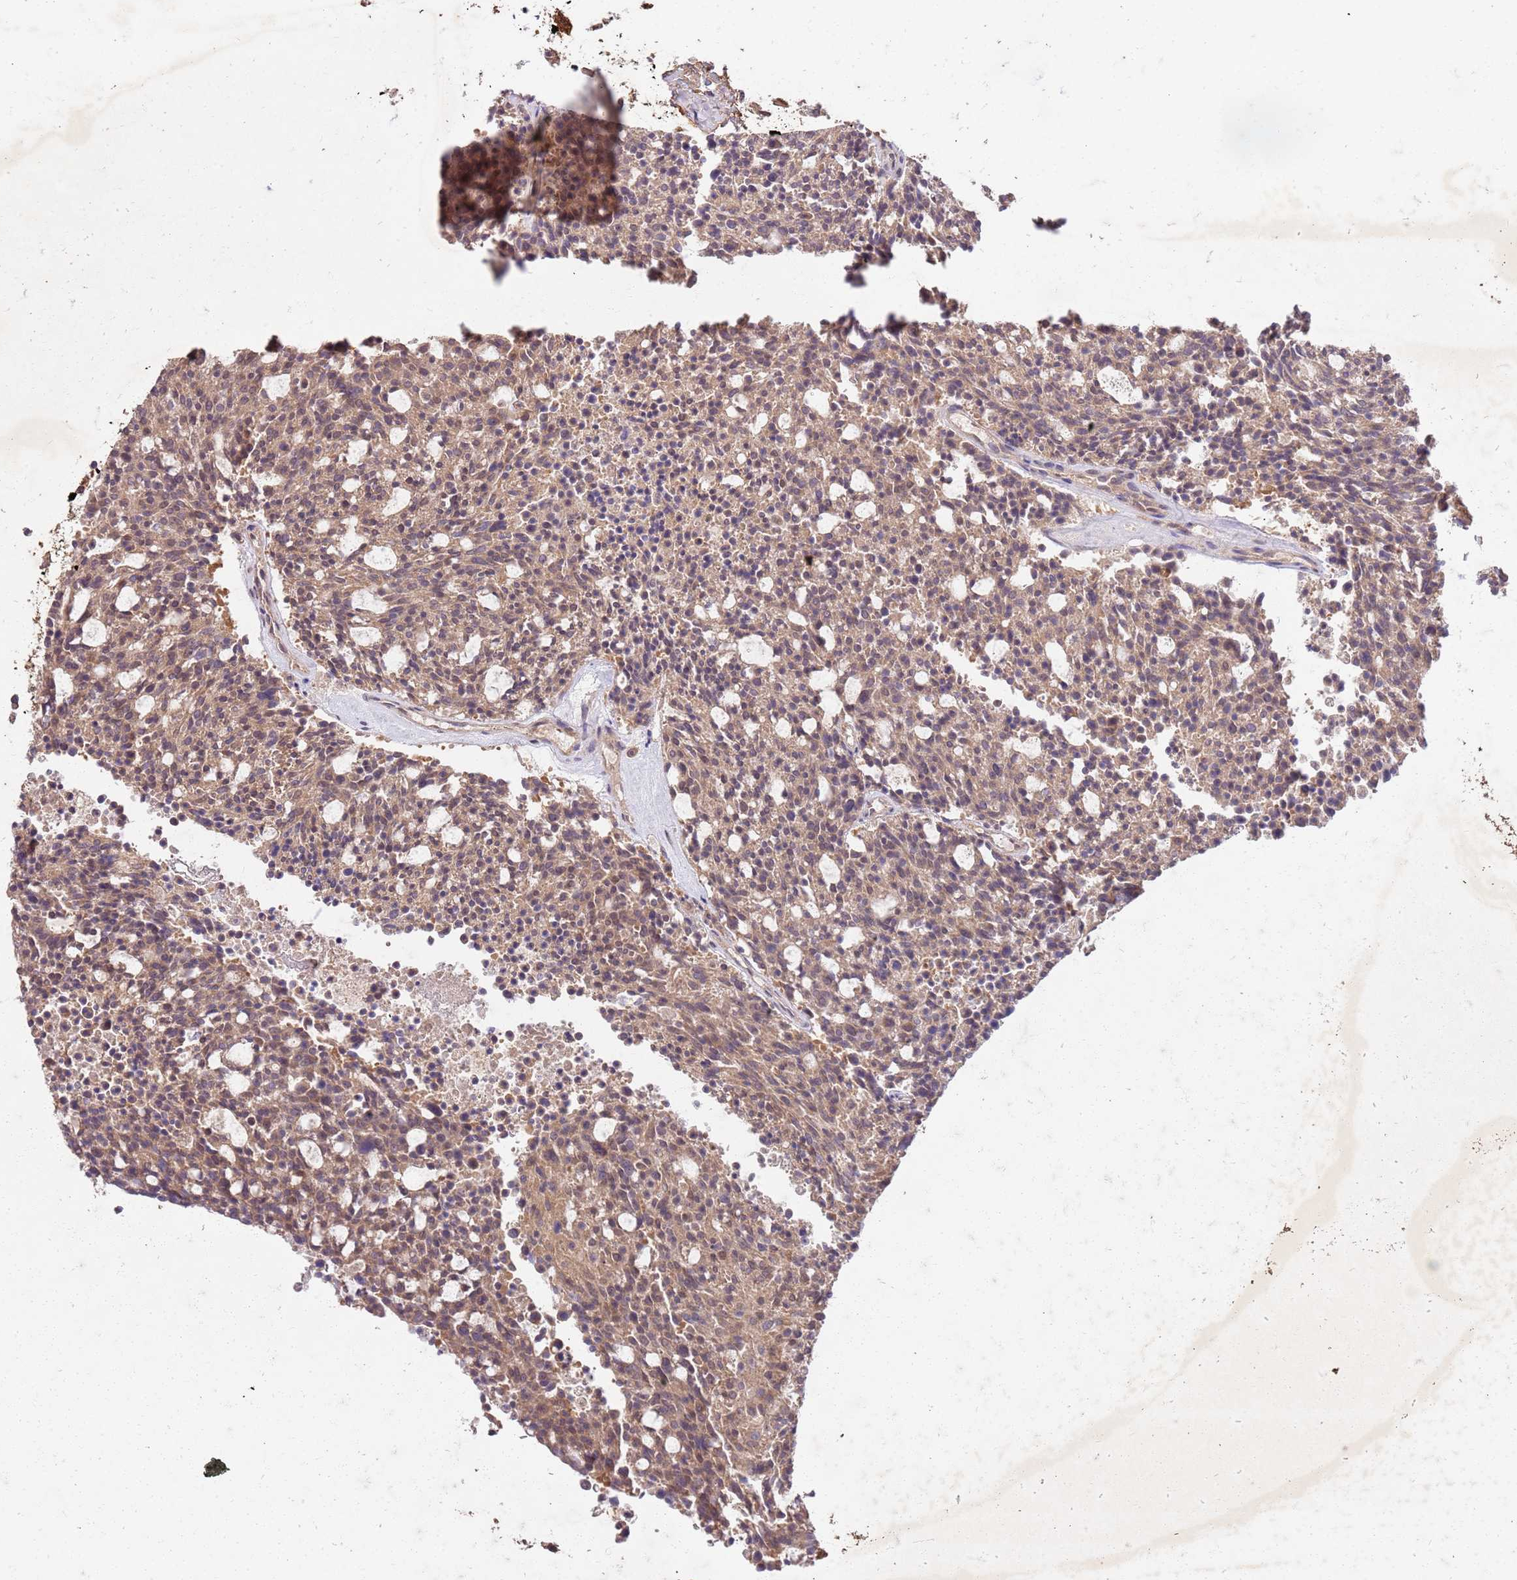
{"staining": {"intensity": "moderate", "quantity": ">75%", "location": "cytoplasmic/membranous"}, "tissue": "carcinoid", "cell_type": "Tumor cells", "image_type": "cancer", "snomed": [{"axis": "morphology", "description": "Carcinoid, malignant, NOS"}, {"axis": "topography", "description": "Pancreas"}], "caption": "Tumor cells reveal medium levels of moderate cytoplasmic/membranous staining in approximately >75% of cells in carcinoid. The protein of interest is shown in brown color, while the nuclei are stained blue.", "gene": "UBE3A", "patient": {"sex": "female", "age": 54}}